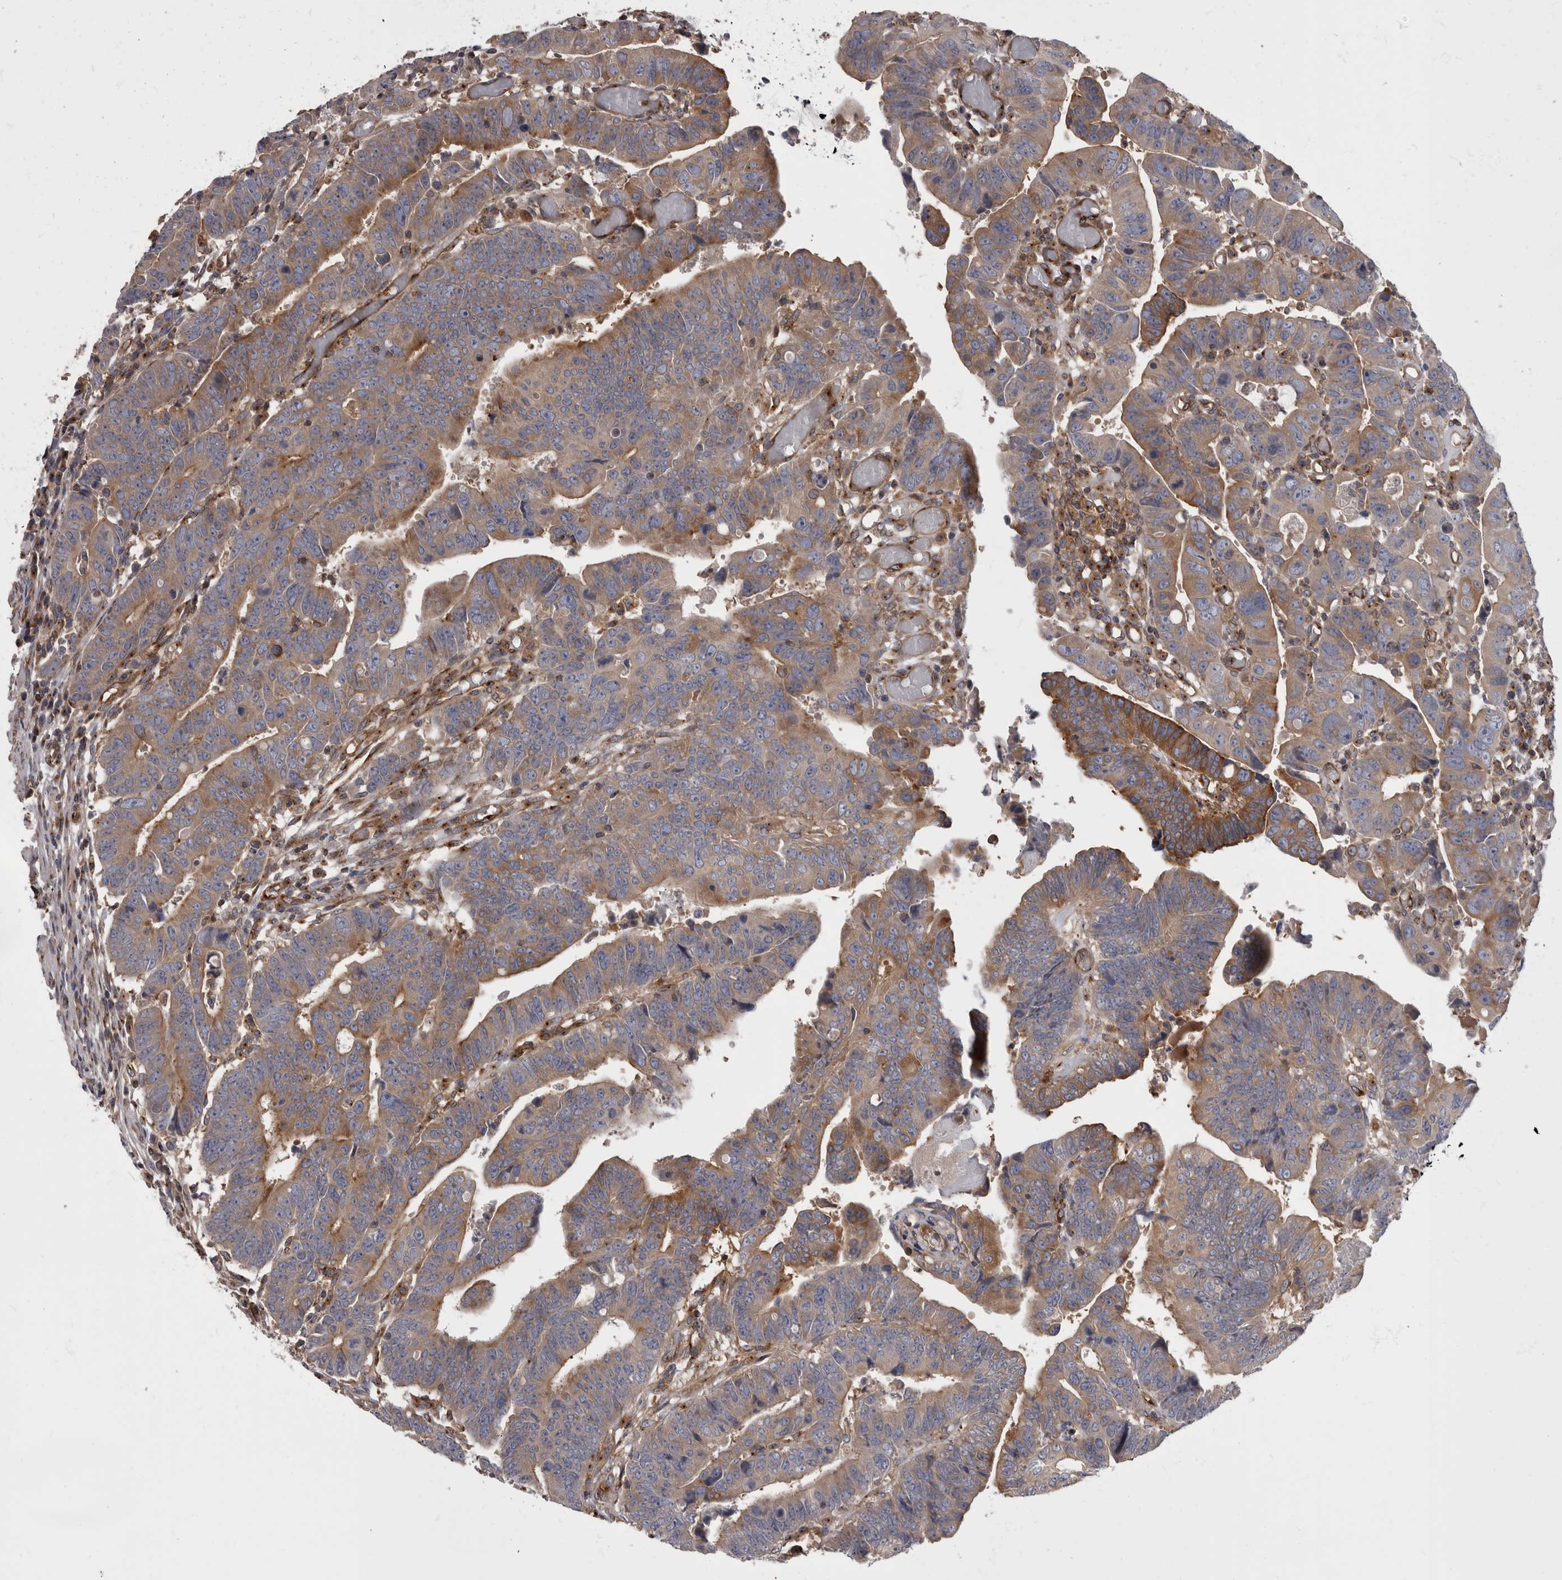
{"staining": {"intensity": "moderate", "quantity": ">75%", "location": "cytoplasmic/membranous"}, "tissue": "colorectal cancer", "cell_type": "Tumor cells", "image_type": "cancer", "snomed": [{"axis": "morphology", "description": "Adenocarcinoma, NOS"}, {"axis": "topography", "description": "Rectum"}], "caption": "Moderate cytoplasmic/membranous positivity for a protein is present in approximately >75% of tumor cells of colorectal cancer (adenocarcinoma) using immunohistochemistry (IHC).", "gene": "HOOK3", "patient": {"sex": "female", "age": 65}}